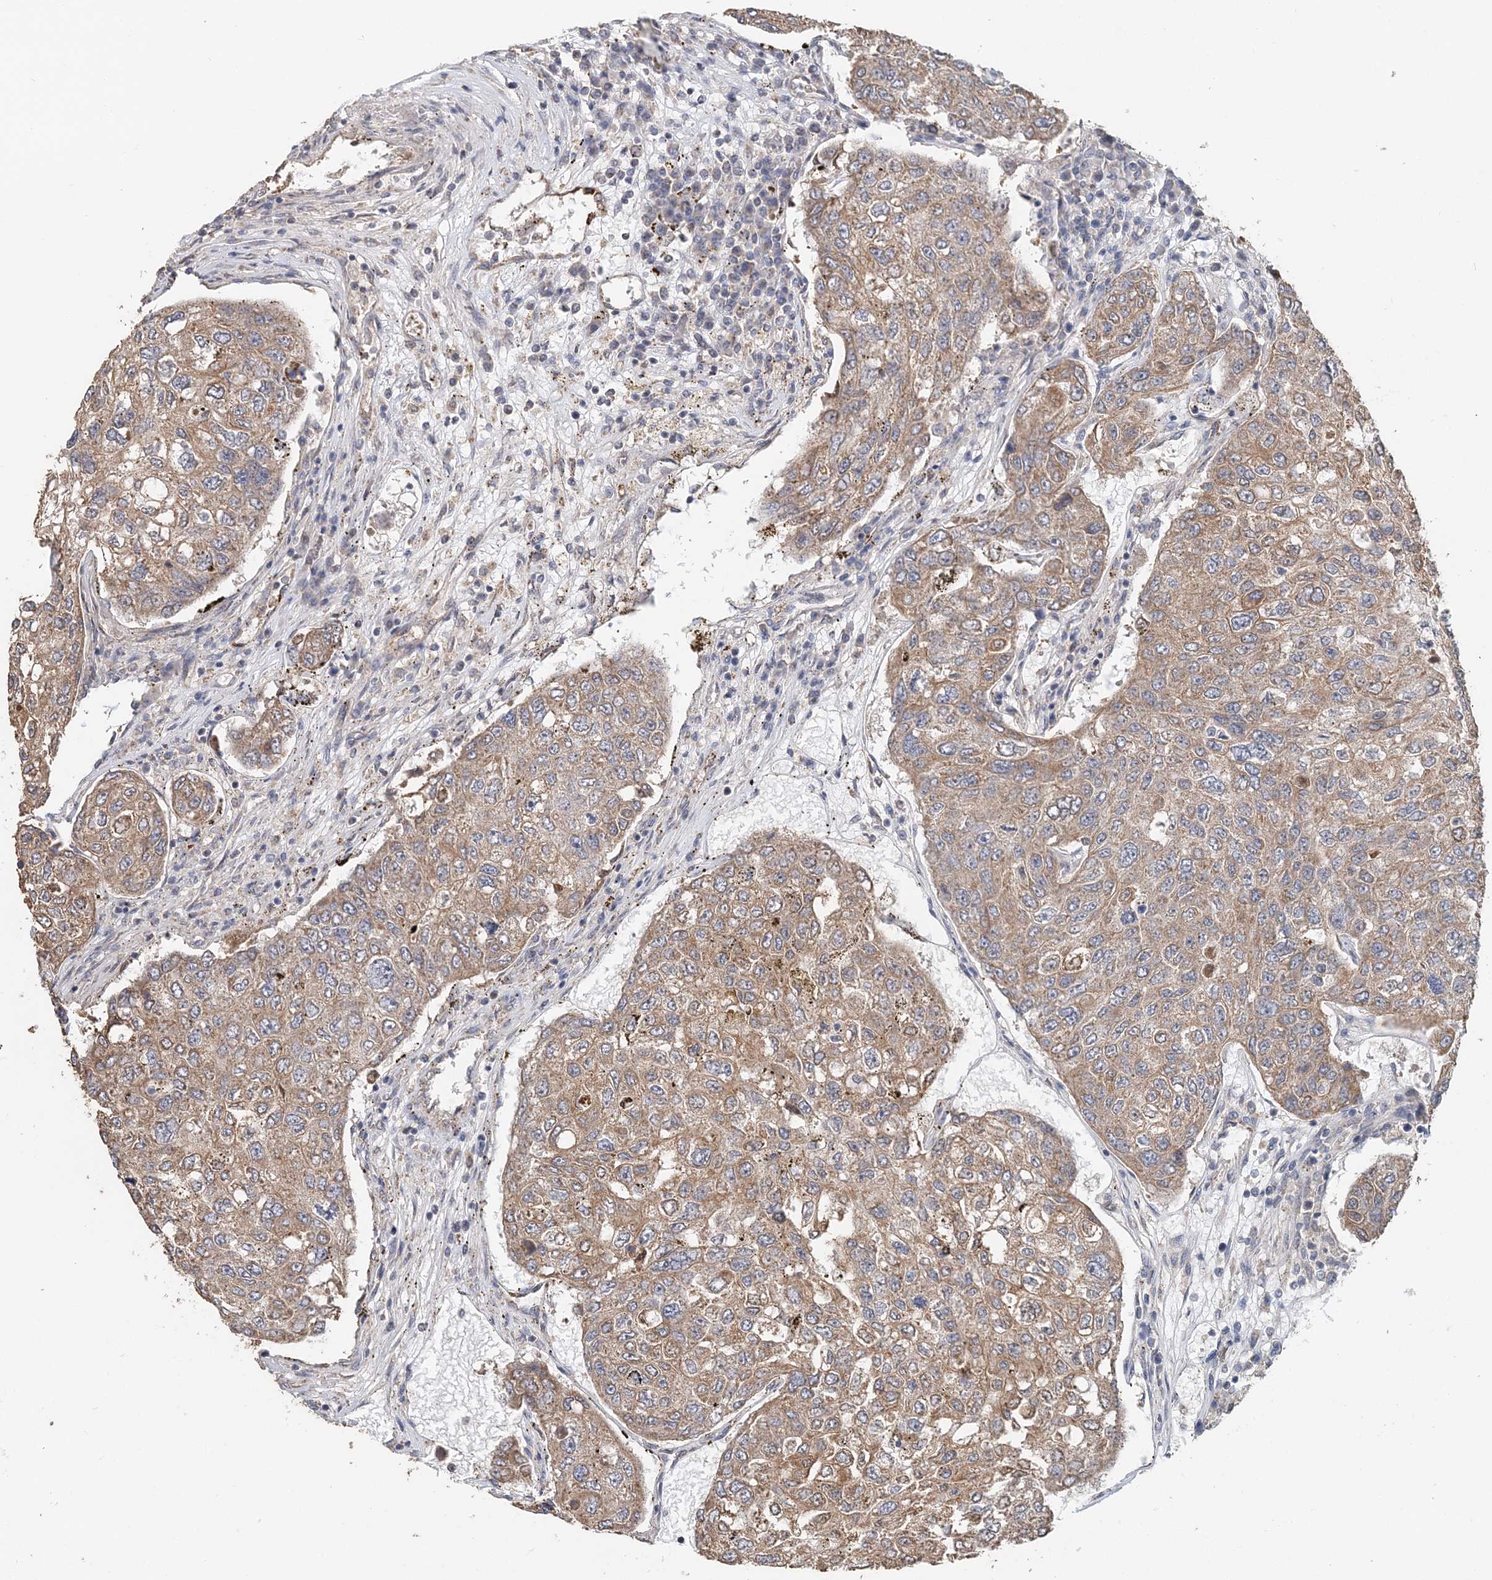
{"staining": {"intensity": "weak", "quantity": ">75%", "location": "cytoplasmic/membranous"}, "tissue": "urothelial cancer", "cell_type": "Tumor cells", "image_type": "cancer", "snomed": [{"axis": "morphology", "description": "Urothelial carcinoma, High grade"}, {"axis": "topography", "description": "Lymph node"}, {"axis": "topography", "description": "Urinary bladder"}], "caption": "Brown immunohistochemical staining in urothelial cancer shows weak cytoplasmic/membranous expression in approximately >75% of tumor cells.", "gene": "FBXO38", "patient": {"sex": "male", "age": 51}}